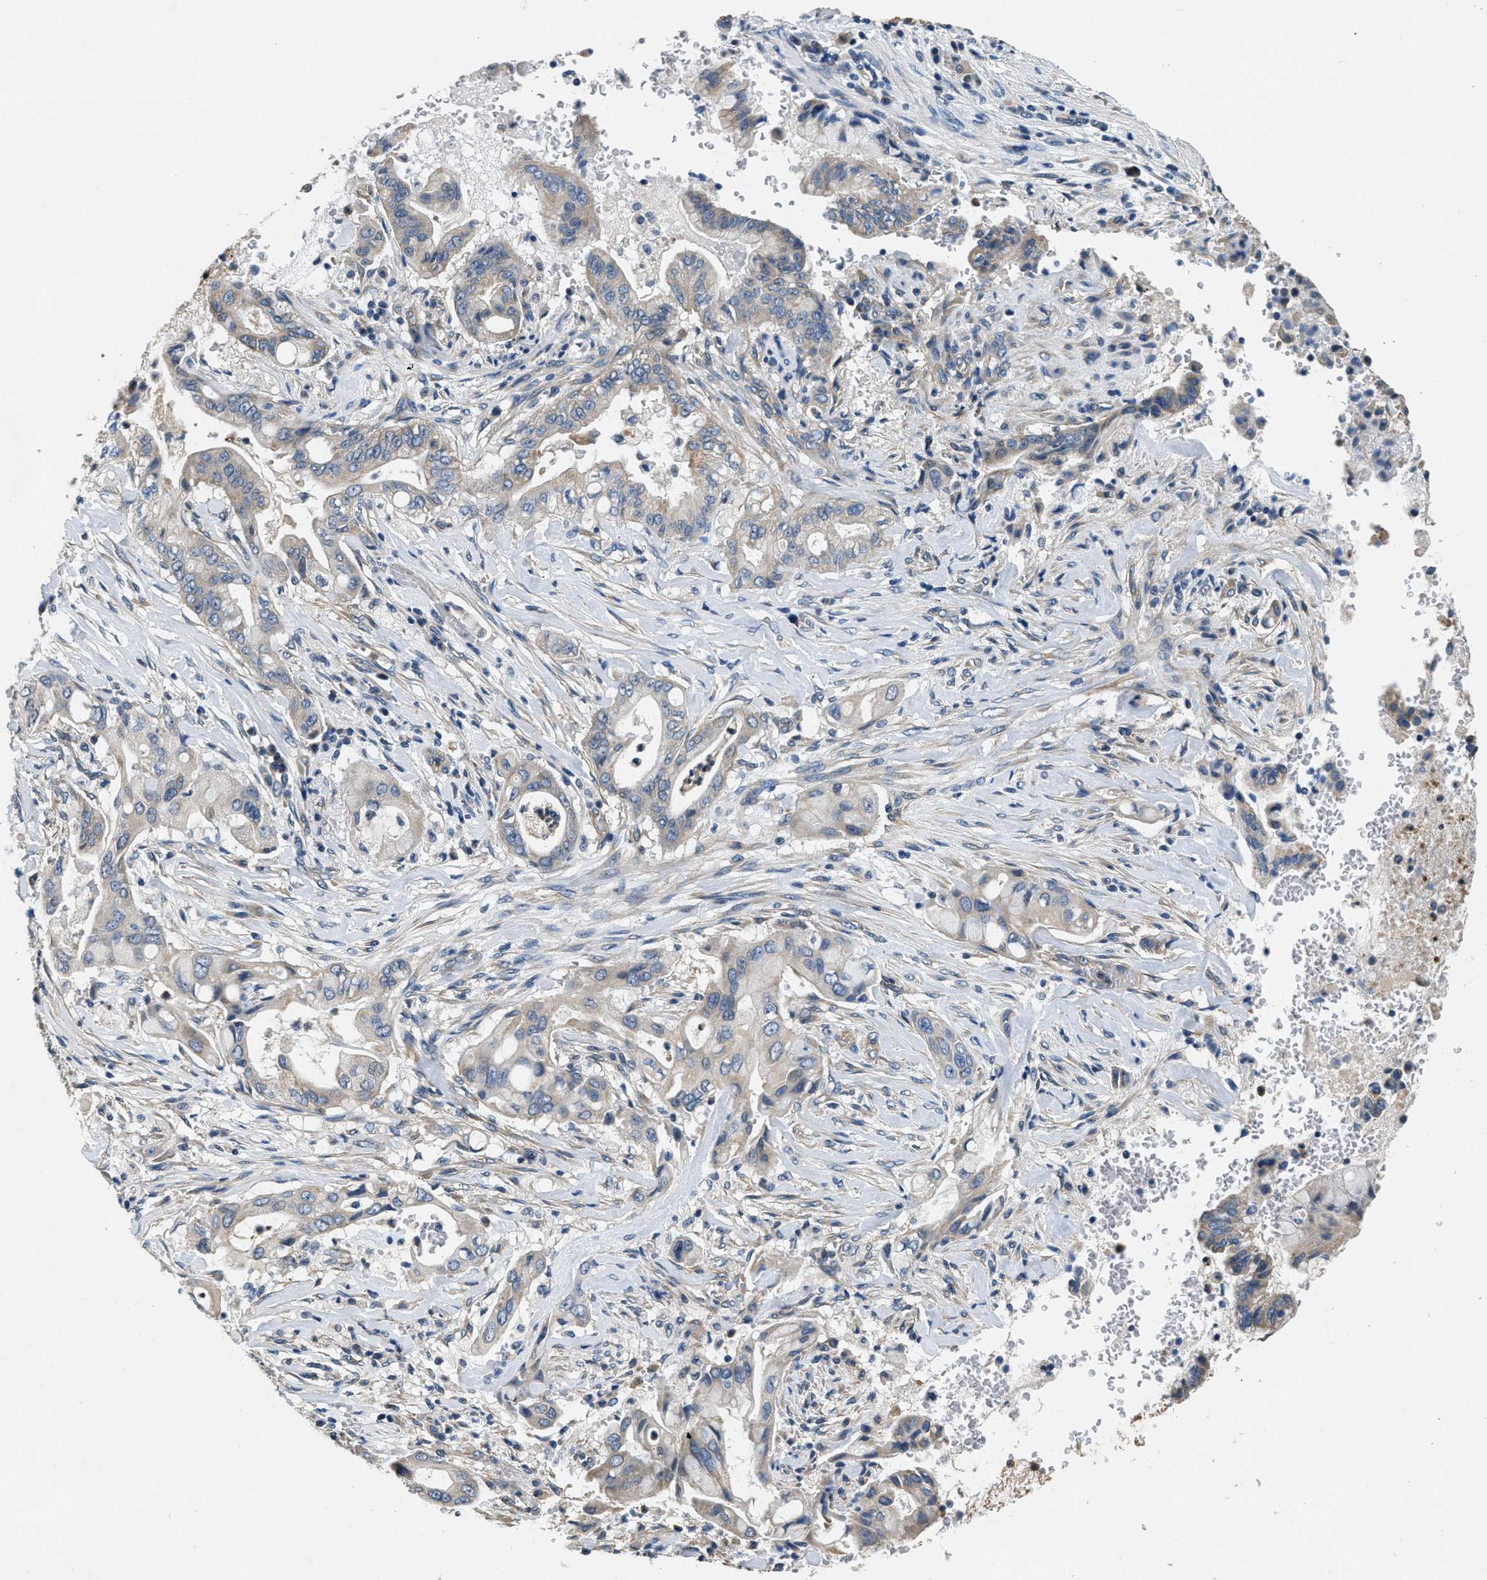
{"staining": {"intensity": "weak", "quantity": "<25%", "location": "cytoplasmic/membranous"}, "tissue": "pancreatic cancer", "cell_type": "Tumor cells", "image_type": "cancer", "snomed": [{"axis": "morphology", "description": "Adenocarcinoma, NOS"}, {"axis": "topography", "description": "Pancreas"}], "caption": "Pancreatic cancer was stained to show a protein in brown. There is no significant expression in tumor cells.", "gene": "TOMM70", "patient": {"sex": "female", "age": 73}}